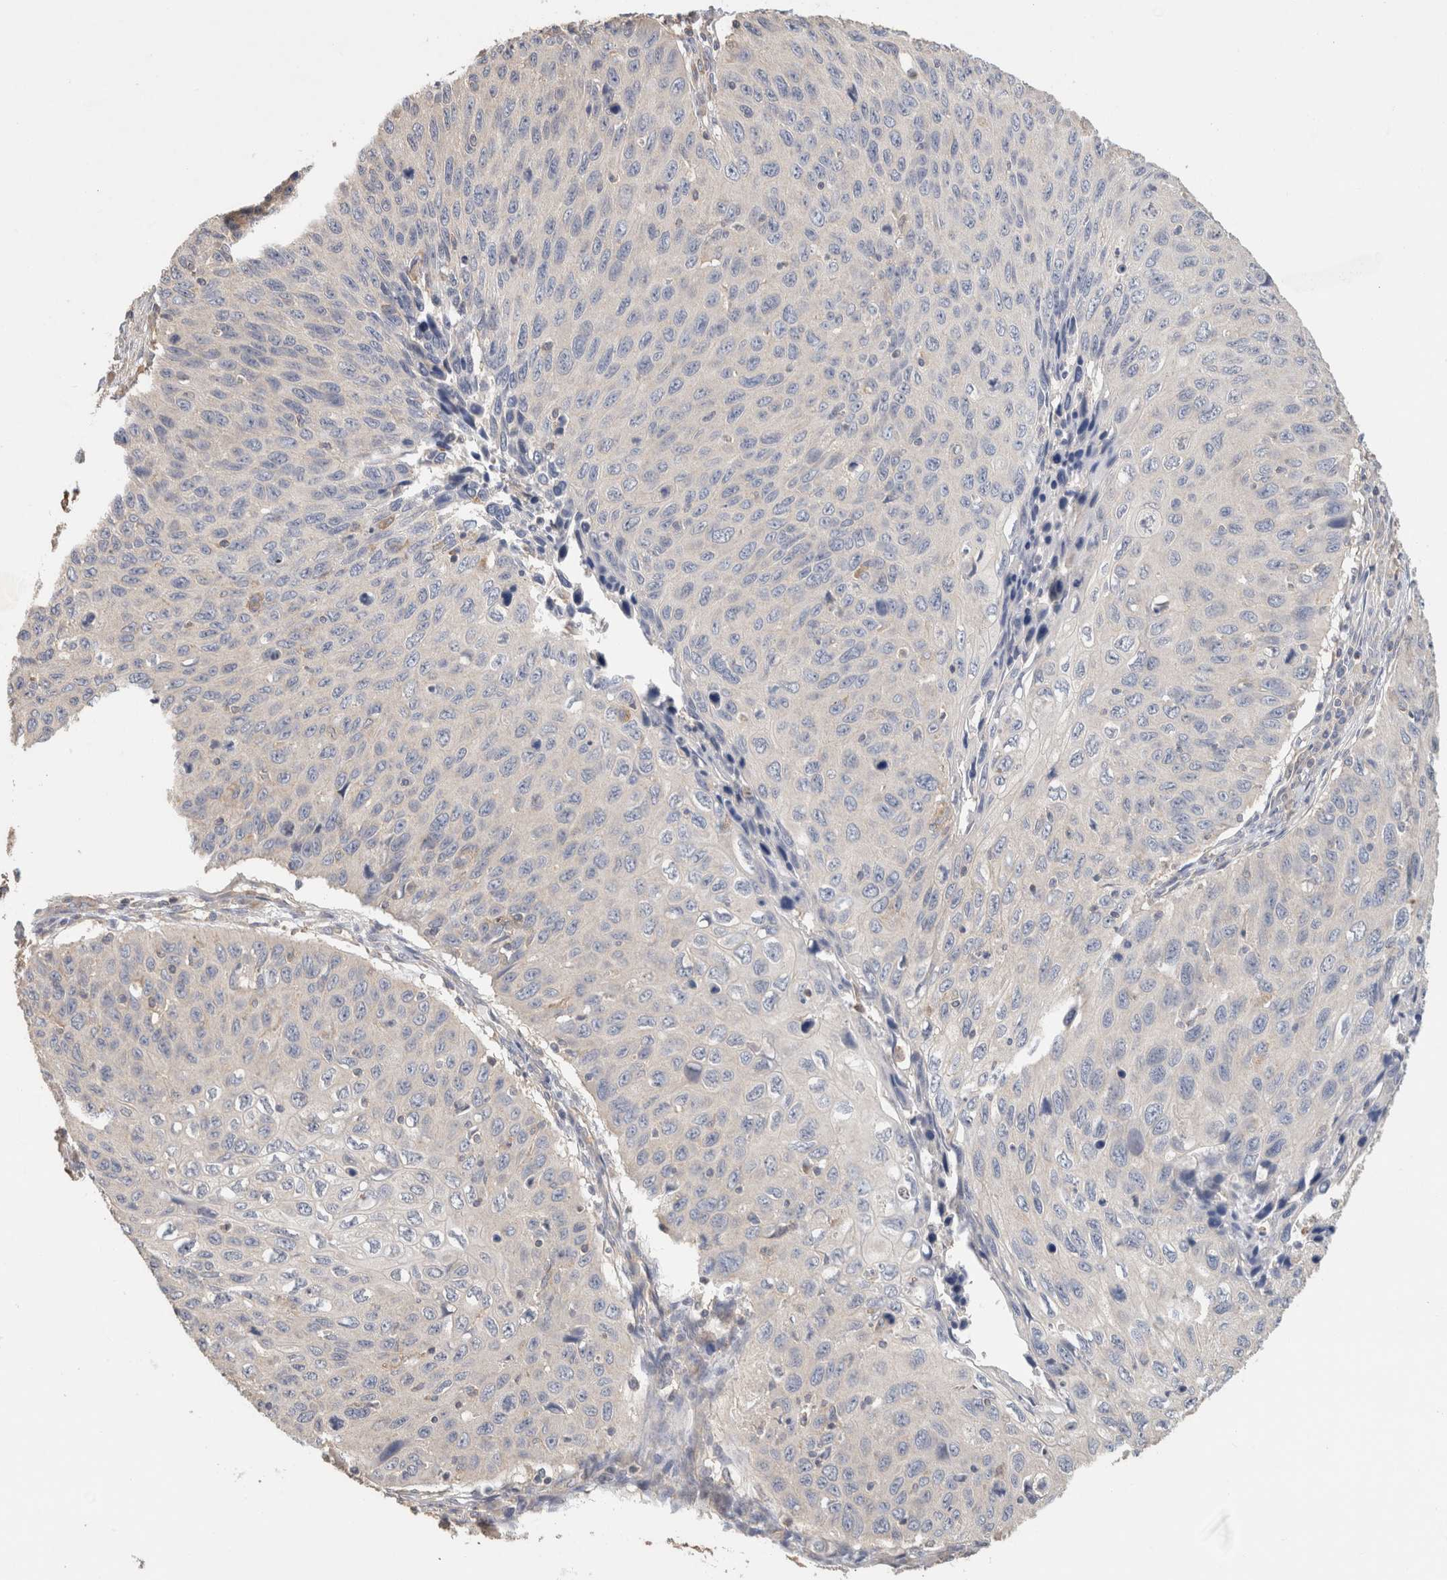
{"staining": {"intensity": "negative", "quantity": "none", "location": "none"}, "tissue": "cervical cancer", "cell_type": "Tumor cells", "image_type": "cancer", "snomed": [{"axis": "morphology", "description": "Squamous cell carcinoma, NOS"}, {"axis": "topography", "description": "Cervix"}], "caption": "This is a histopathology image of immunohistochemistry (IHC) staining of cervical squamous cell carcinoma, which shows no expression in tumor cells.", "gene": "CFAP418", "patient": {"sex": "female", "age": 53}}